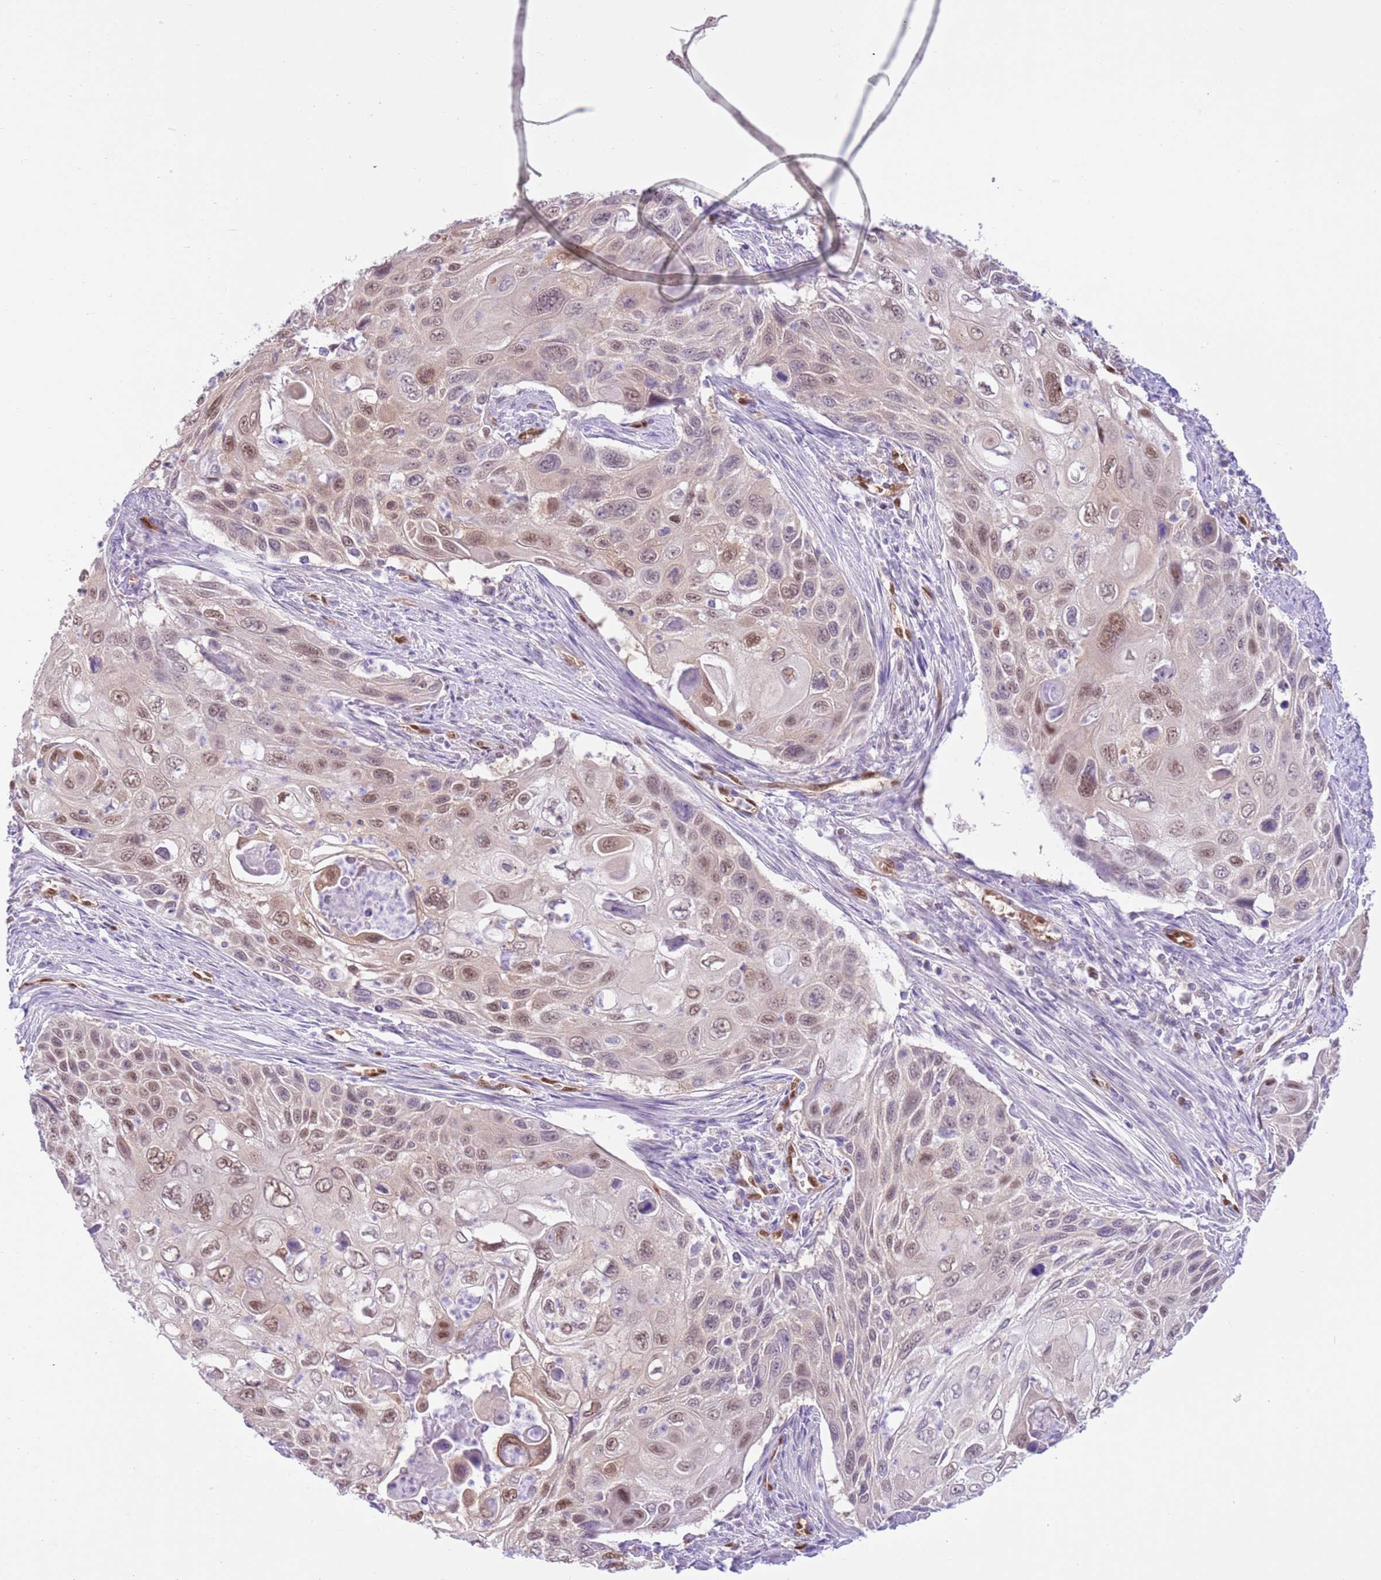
{"staining": {"intensity": "moderate", "quantity": ">75%", "location": "nuclear"}, "tissue": "cervical cancer", "cell_type": "Tumor cells", "image_type": "cancer", "snomed": [{"axis": "morphology", "description": "Squamous cell carcinoma, NOS"}, {"axis": "topography", "description": "Cervix"}], "caption": "An IHC photomicrograph of tumor tissue is shown. Protein staining in brown labels moderate nuclear positivity in squamous cell carcinoma (cervical) within tumor cells.", "gene": "DDI2", "patient": {"sex": "female", "age": 70}}